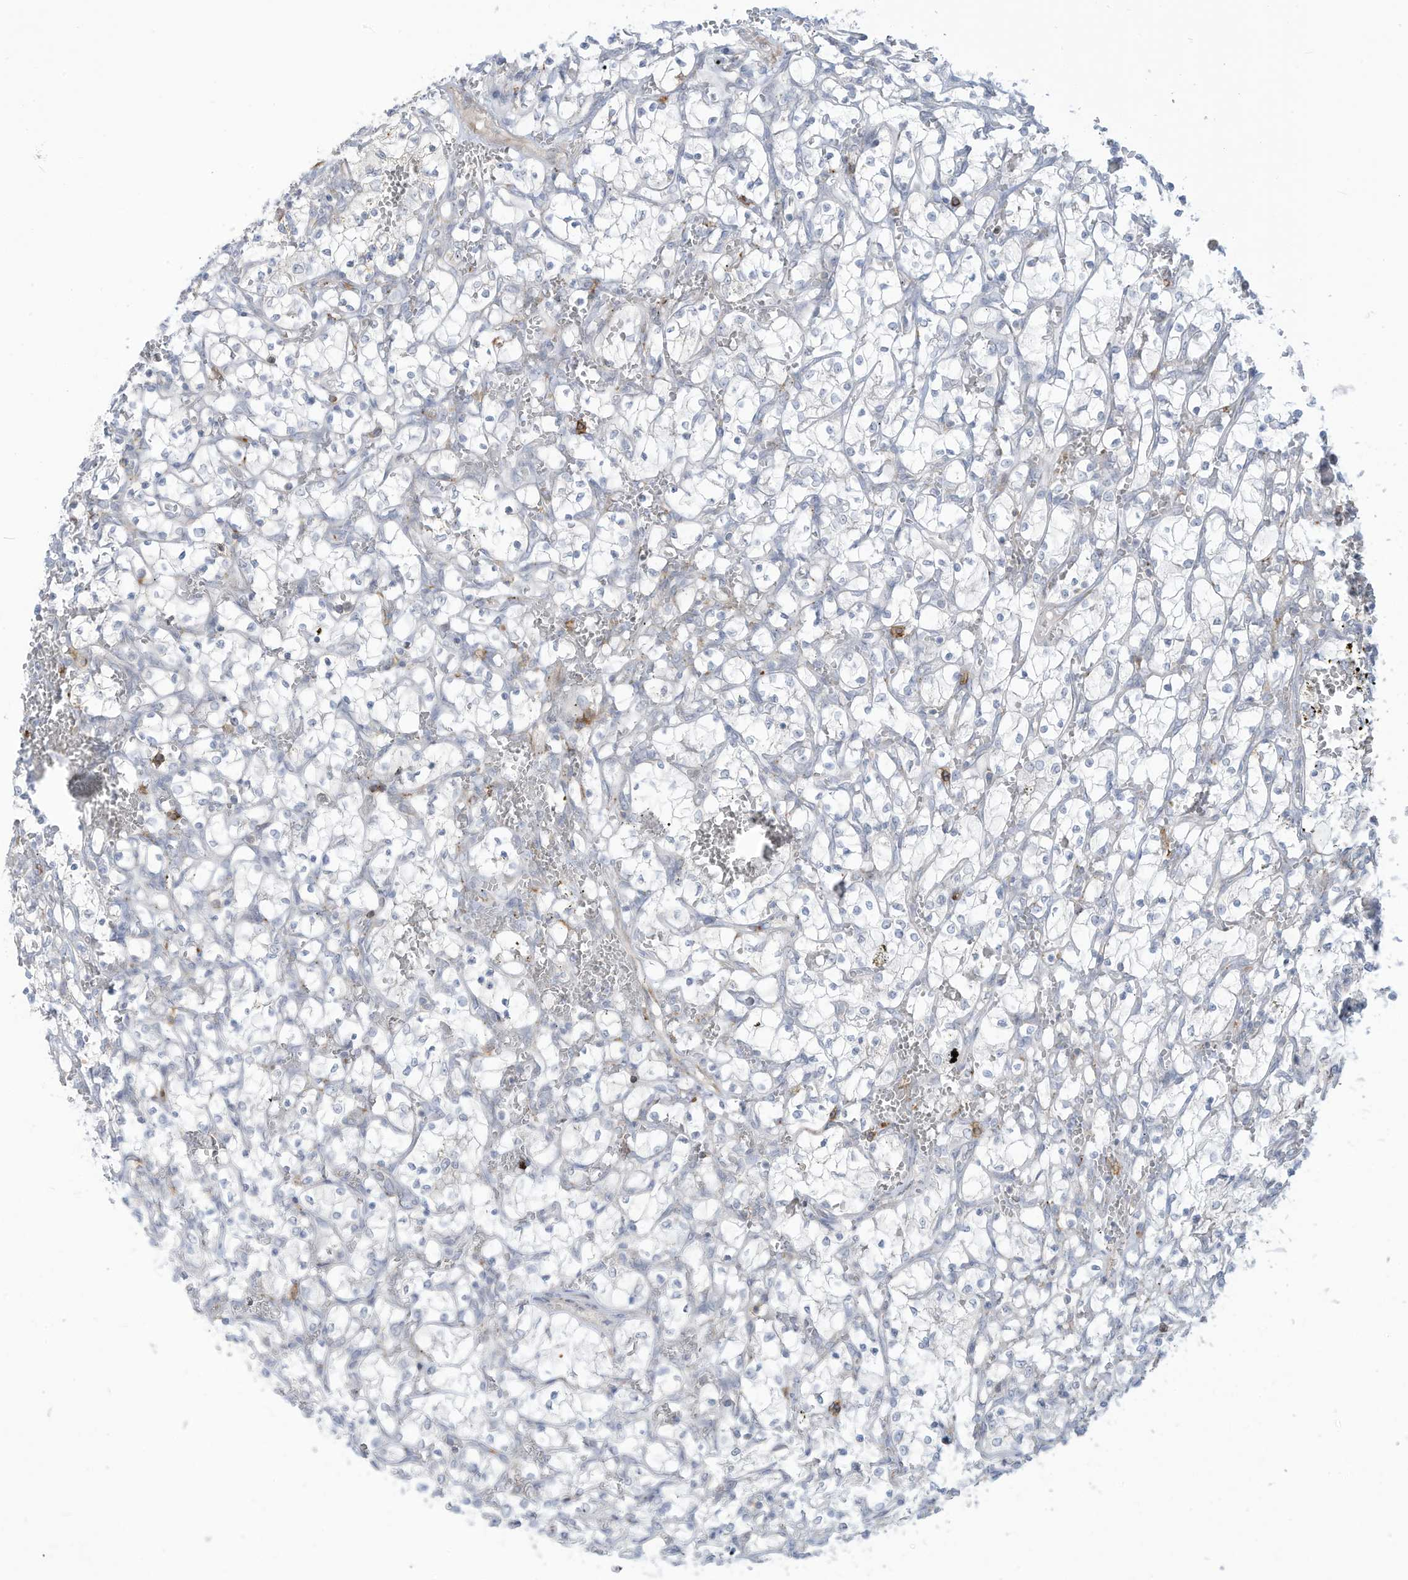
{"staining": {"intensity": "negative", "quantity": "none", "location": "none"}, "tissue": "renal cancer", "cell_type": "Tumor cells", "image_type": "cancer", "snomed": [{"axis": "morphology", "description": "Adenocarcinoma, NOS"}, {"axis": "topography", "description": "Kidney"}], "caption": "Immunohistochemical staining of renal adenocarcinoma displays no significant expression in tumor cells.", "gene": "NOTO", "patient": {"sex": "female", "age": 69}}